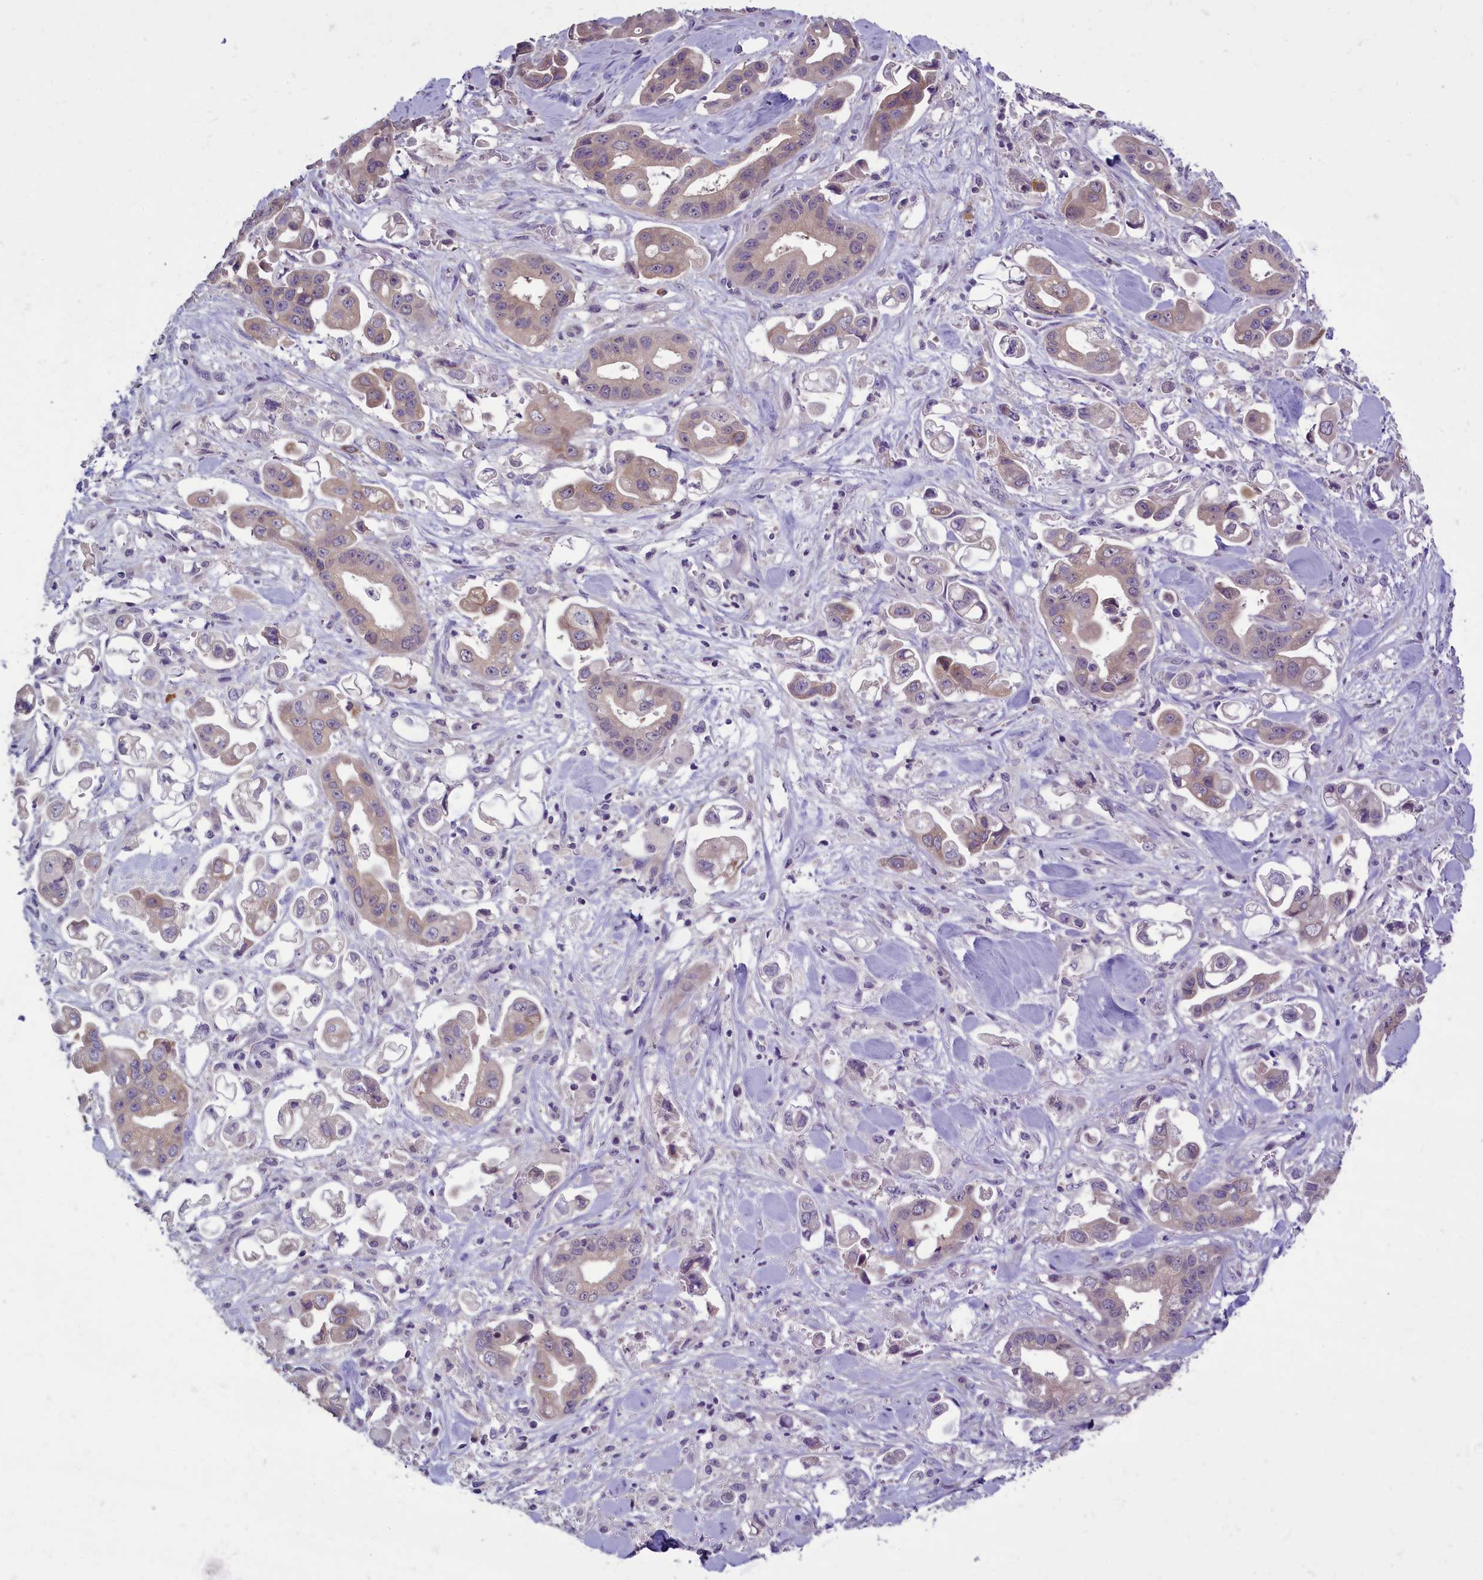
{"staining": {"intensity": "weak", "quantity": "25%-75%", "location": "cytoplasmic/membranous"}, "tissue": "stomach cancer", "cell_type": "Tumor cells", "image_type": "cancer", "snomed": [{"axis": "morphology", "description": "Adenocarcinoma, NOS"}, {"axis": "topography", "description": "Stomach"}], "caption": "An immunohistochemistry (IHC) histopathology image of neoplastic tissue is shown. Protein staining in brown highlights weak cytoplasmic/membranous positivity in adenocarcinoma (stomach) within tumor cells.", "gene": "ENPP6", "patient": {"sex": "male", "age": 62}}